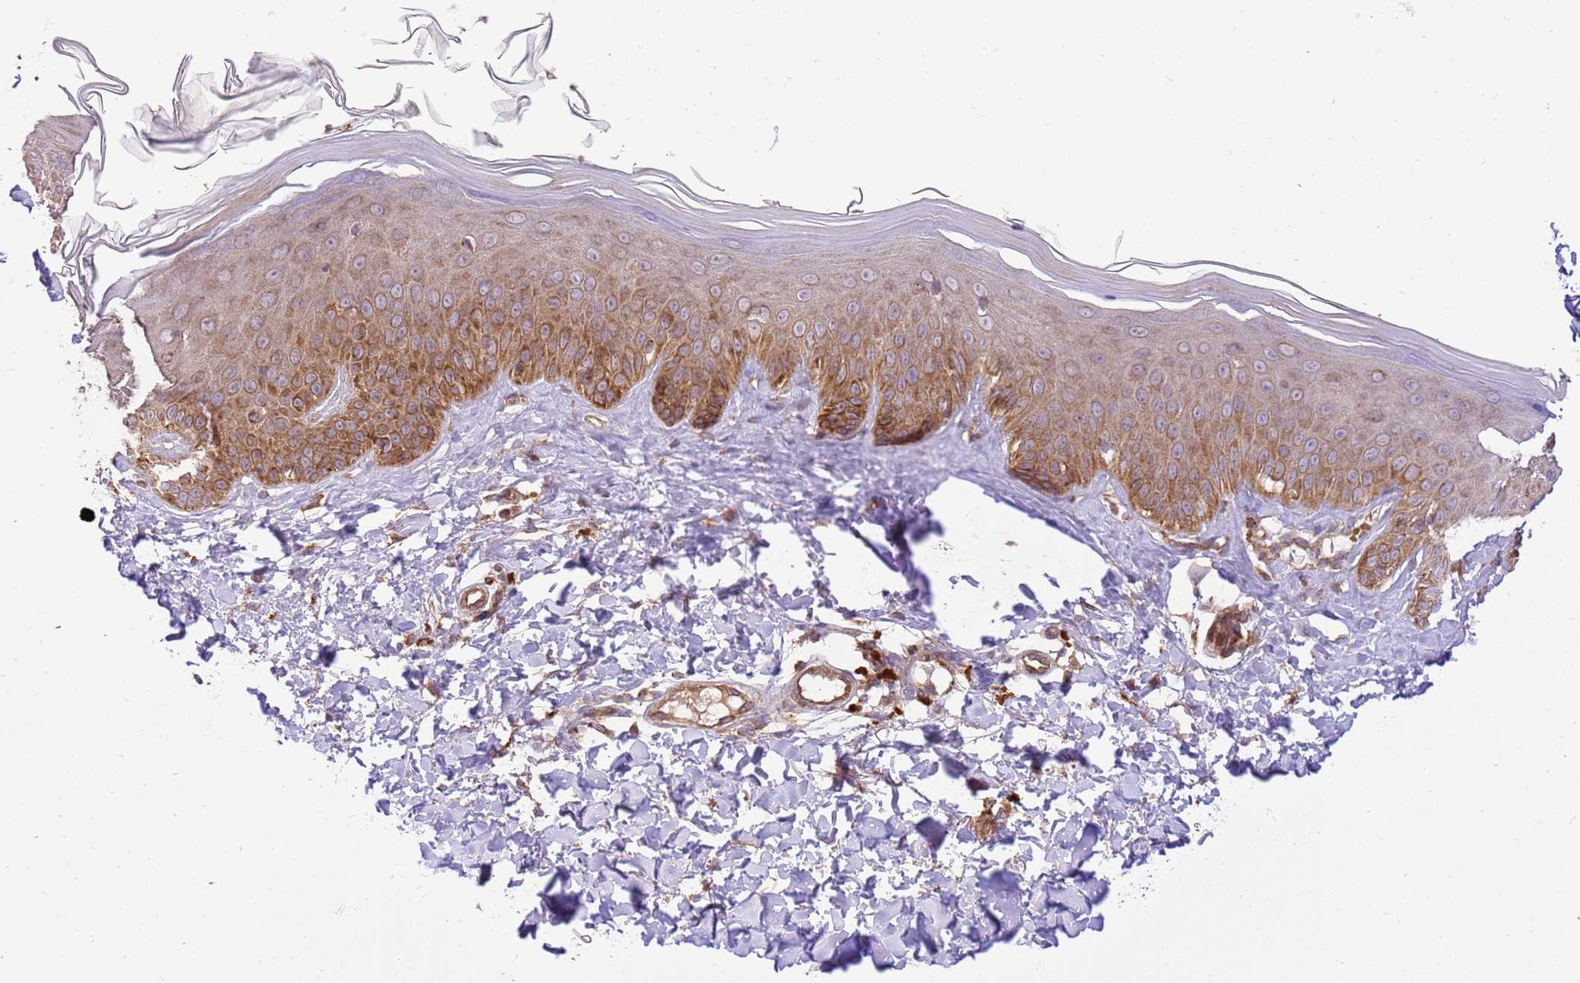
{"staining": {"intensity": "moderate", "quantity": ">75%", "location": "cytoplasmic/membranous"}, "tissue": "skin", "cell_type": "Fibroblasts", "image_type": "normal", "snomed": [{"axis": "morphology", "description": "Normal tissue, NOS"}, {"axis": "topography", "description": "Skin"}], "caption": "Fibroblasts display moderate cytoplasmic/membranous positivity in about >75% of cells in unremarkable skin. The protein of interest is shown in brown color, while the nuclei are stained blue.", "gene": "SPATA2L", "patient": {"sex": "male", "age": 52}}